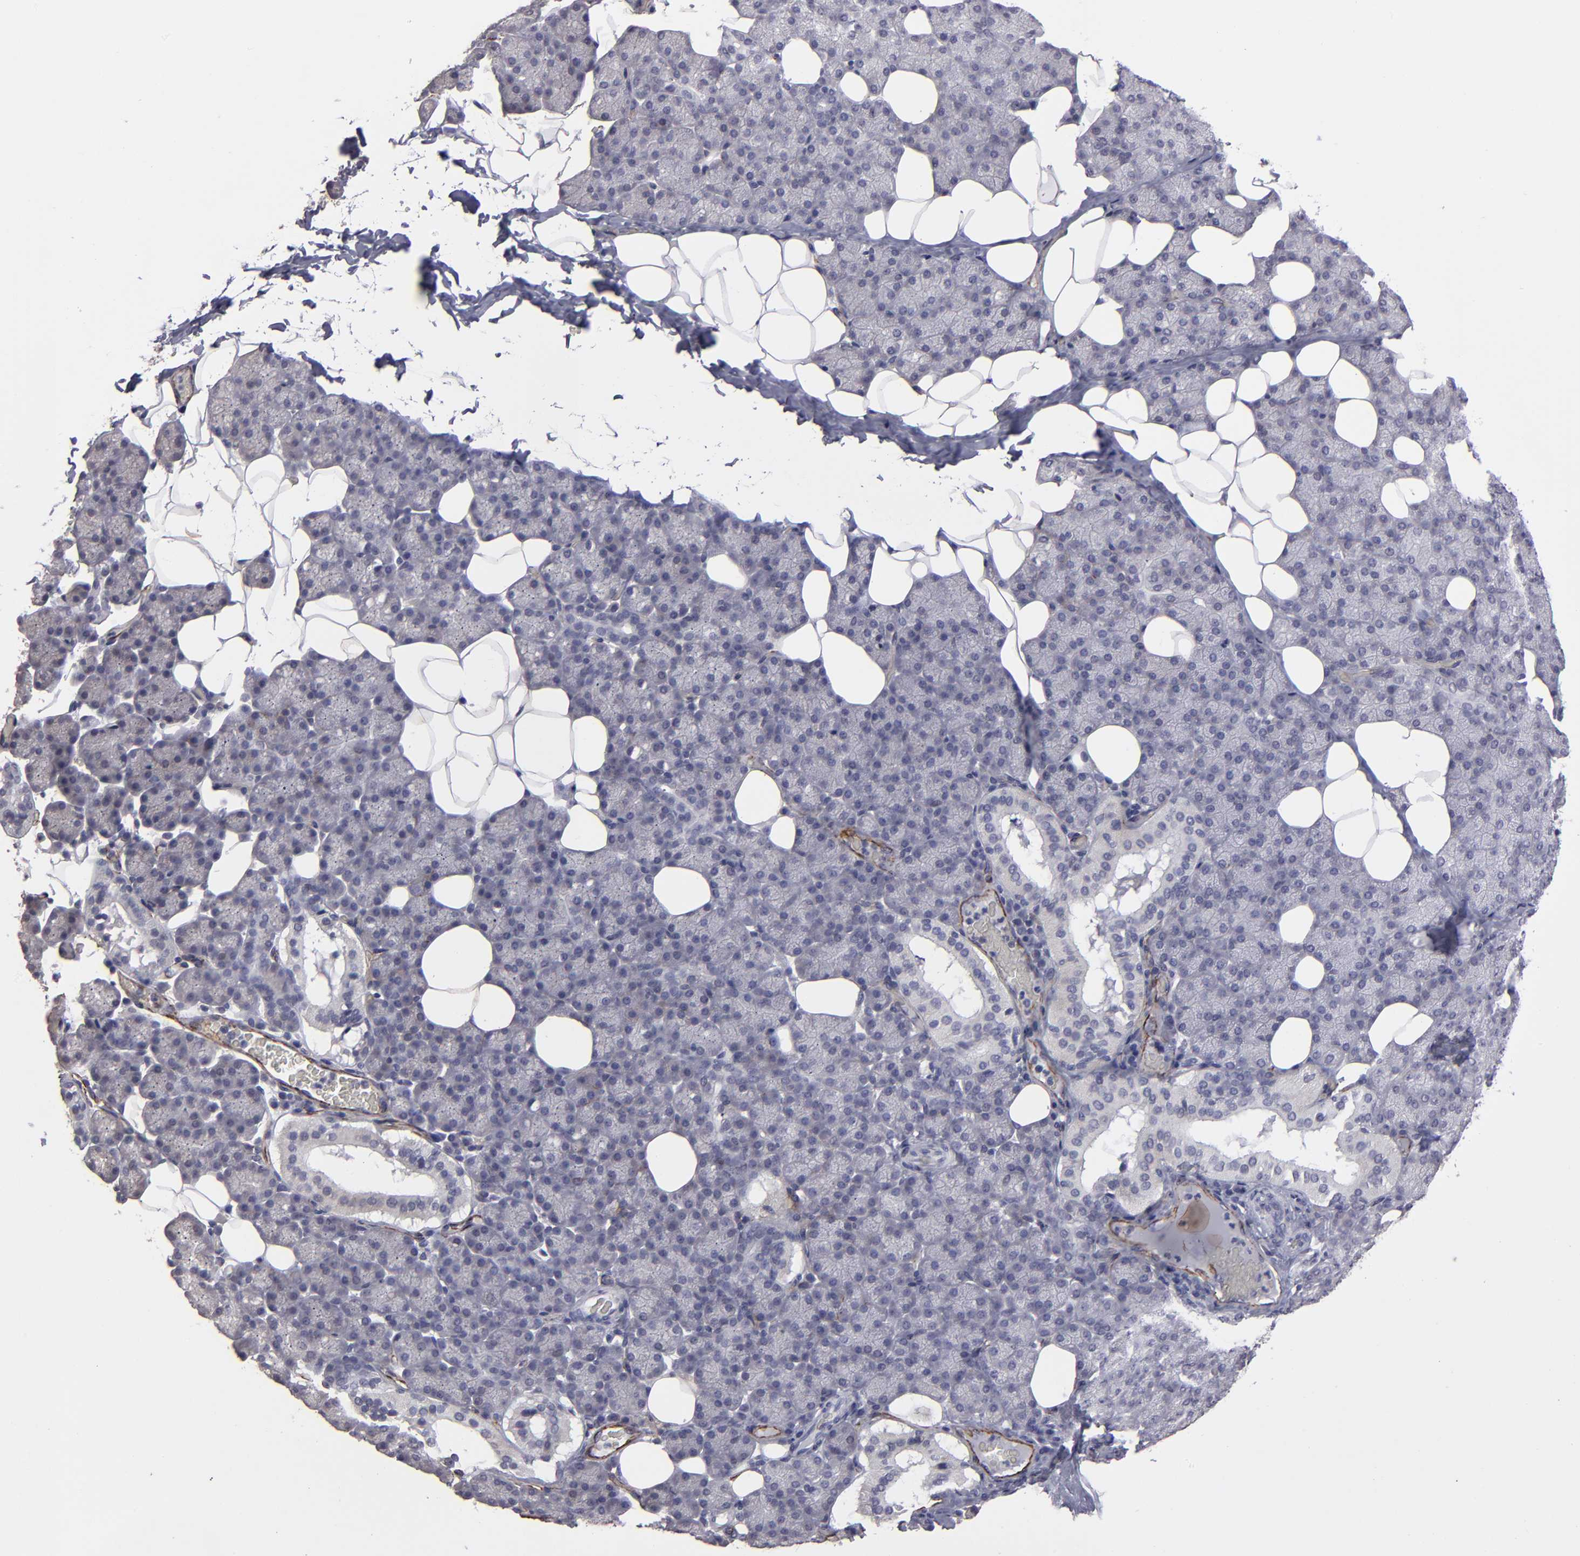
{"staining": {"intensity": "negative", "quantity": "none", "location": "none"}, "tissue": "salivary gland", "cell_type": "Glandular cells", "image_type": "normal", "snomed": [{"axis": "morphology", "description": "Normal tissue, NOS"}, {"axis": "topography", "description": "Lymph node"}, {"axis": "topography", "description": "Salivary gland"}], "caption": "DAB immunohistochemical staining of benign human salivary gland exhibits no significant positivity in glandular cells.", "gene": "ZNF175", "patient": {"sex": "male", "age": 8}}